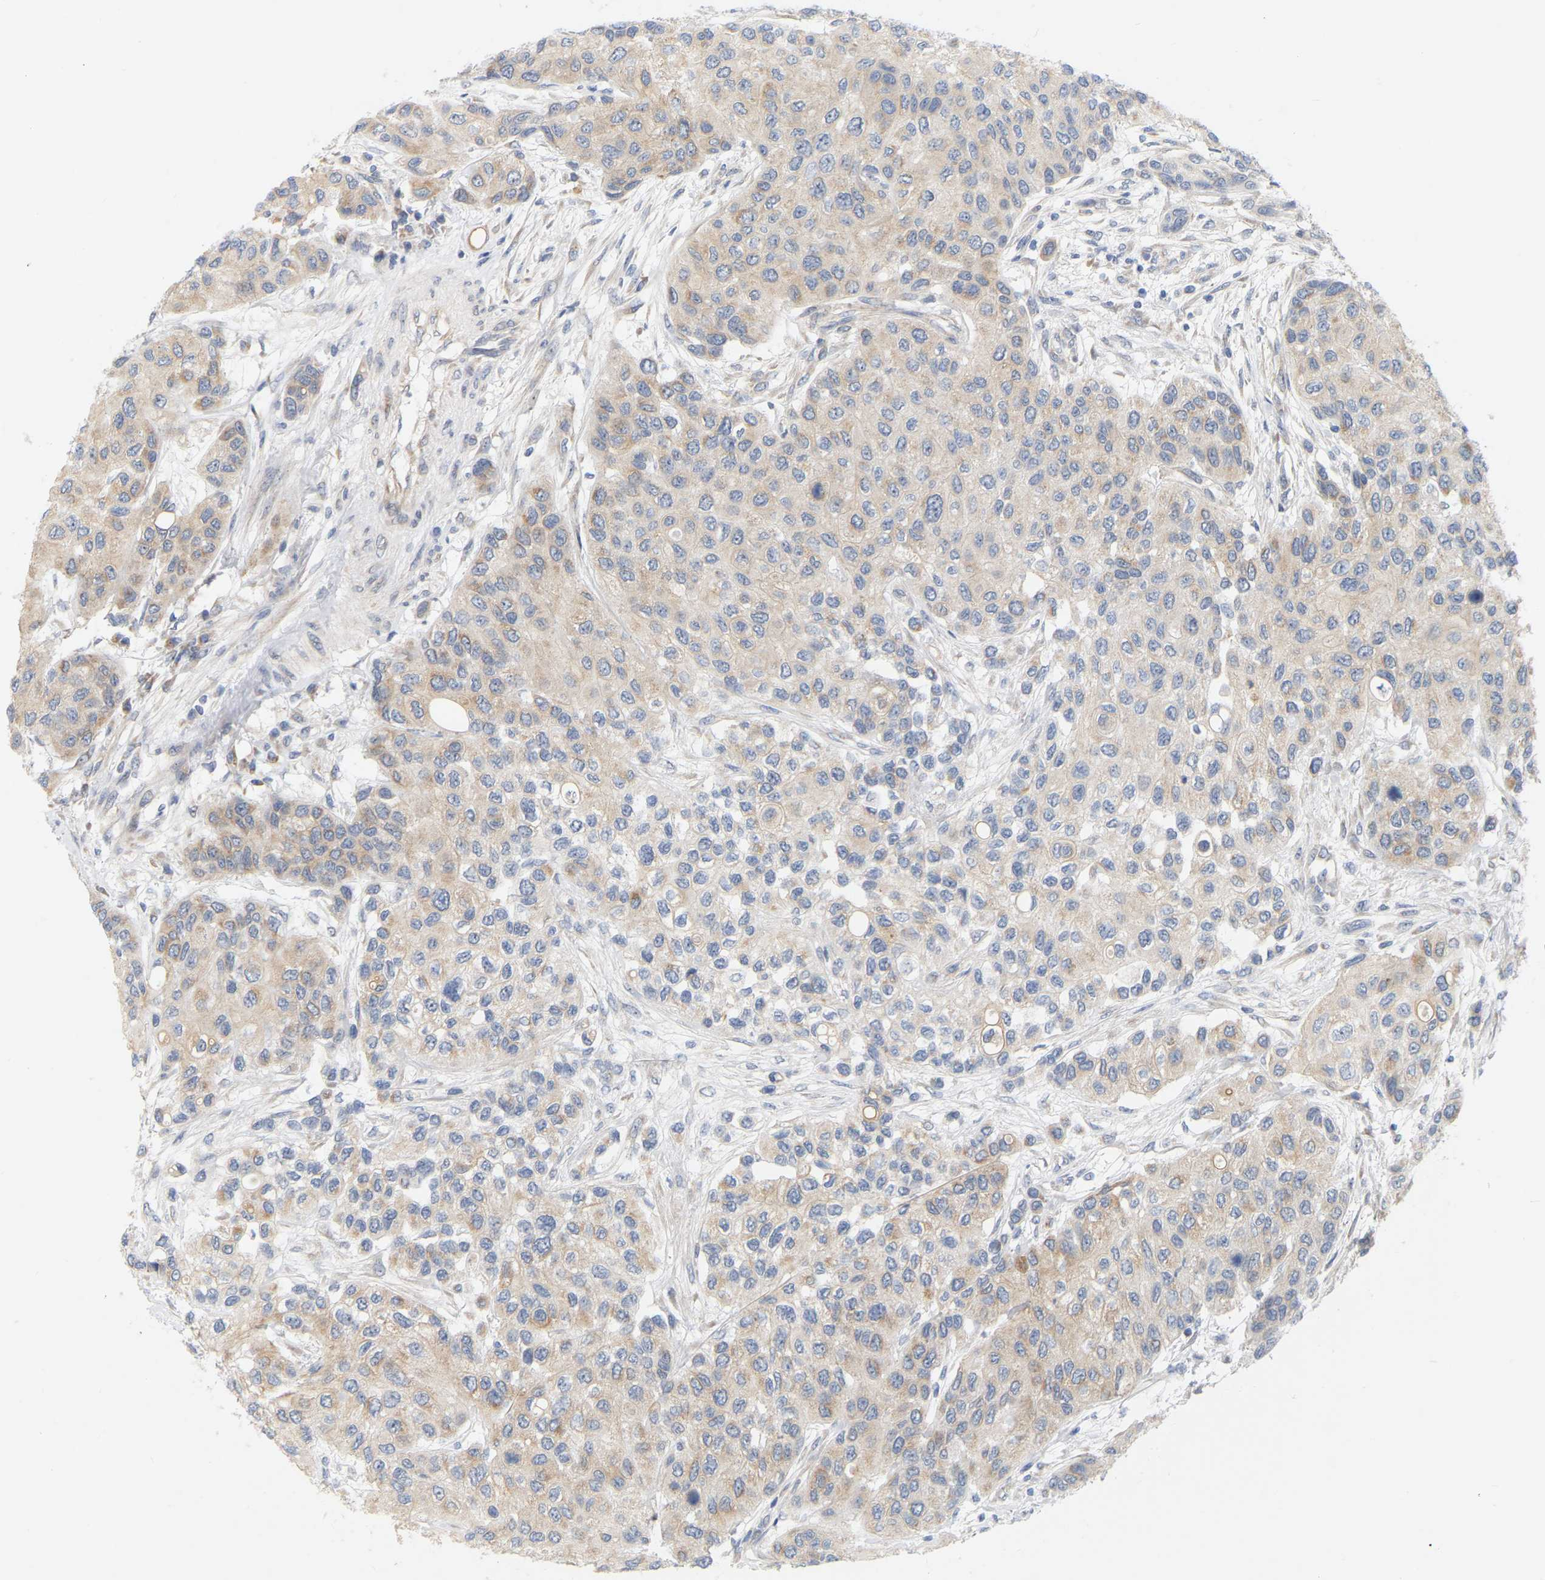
{"staining": {"intensity": "moderate", "quantity": ">75%", "location": "cytoplasmic/membranous"}, "tissue": "urothelial cancer", "cell_type": "Tumor cells", "image_type": "cancer", "snomed": [{"axis": "morphology", "description": "Urothelial carcinoma, High grade"}, {"axis": "topography", "description": "Urinary bladder"}], "caption": "Protein expression analysis of human high-grade urothelial carcinoma reveals moderate cytoplasmic/membranous staining in approximately >75% of tumor cells.", "gene": "MINDY4", "patient": {"sex": "female", "age": 56}}